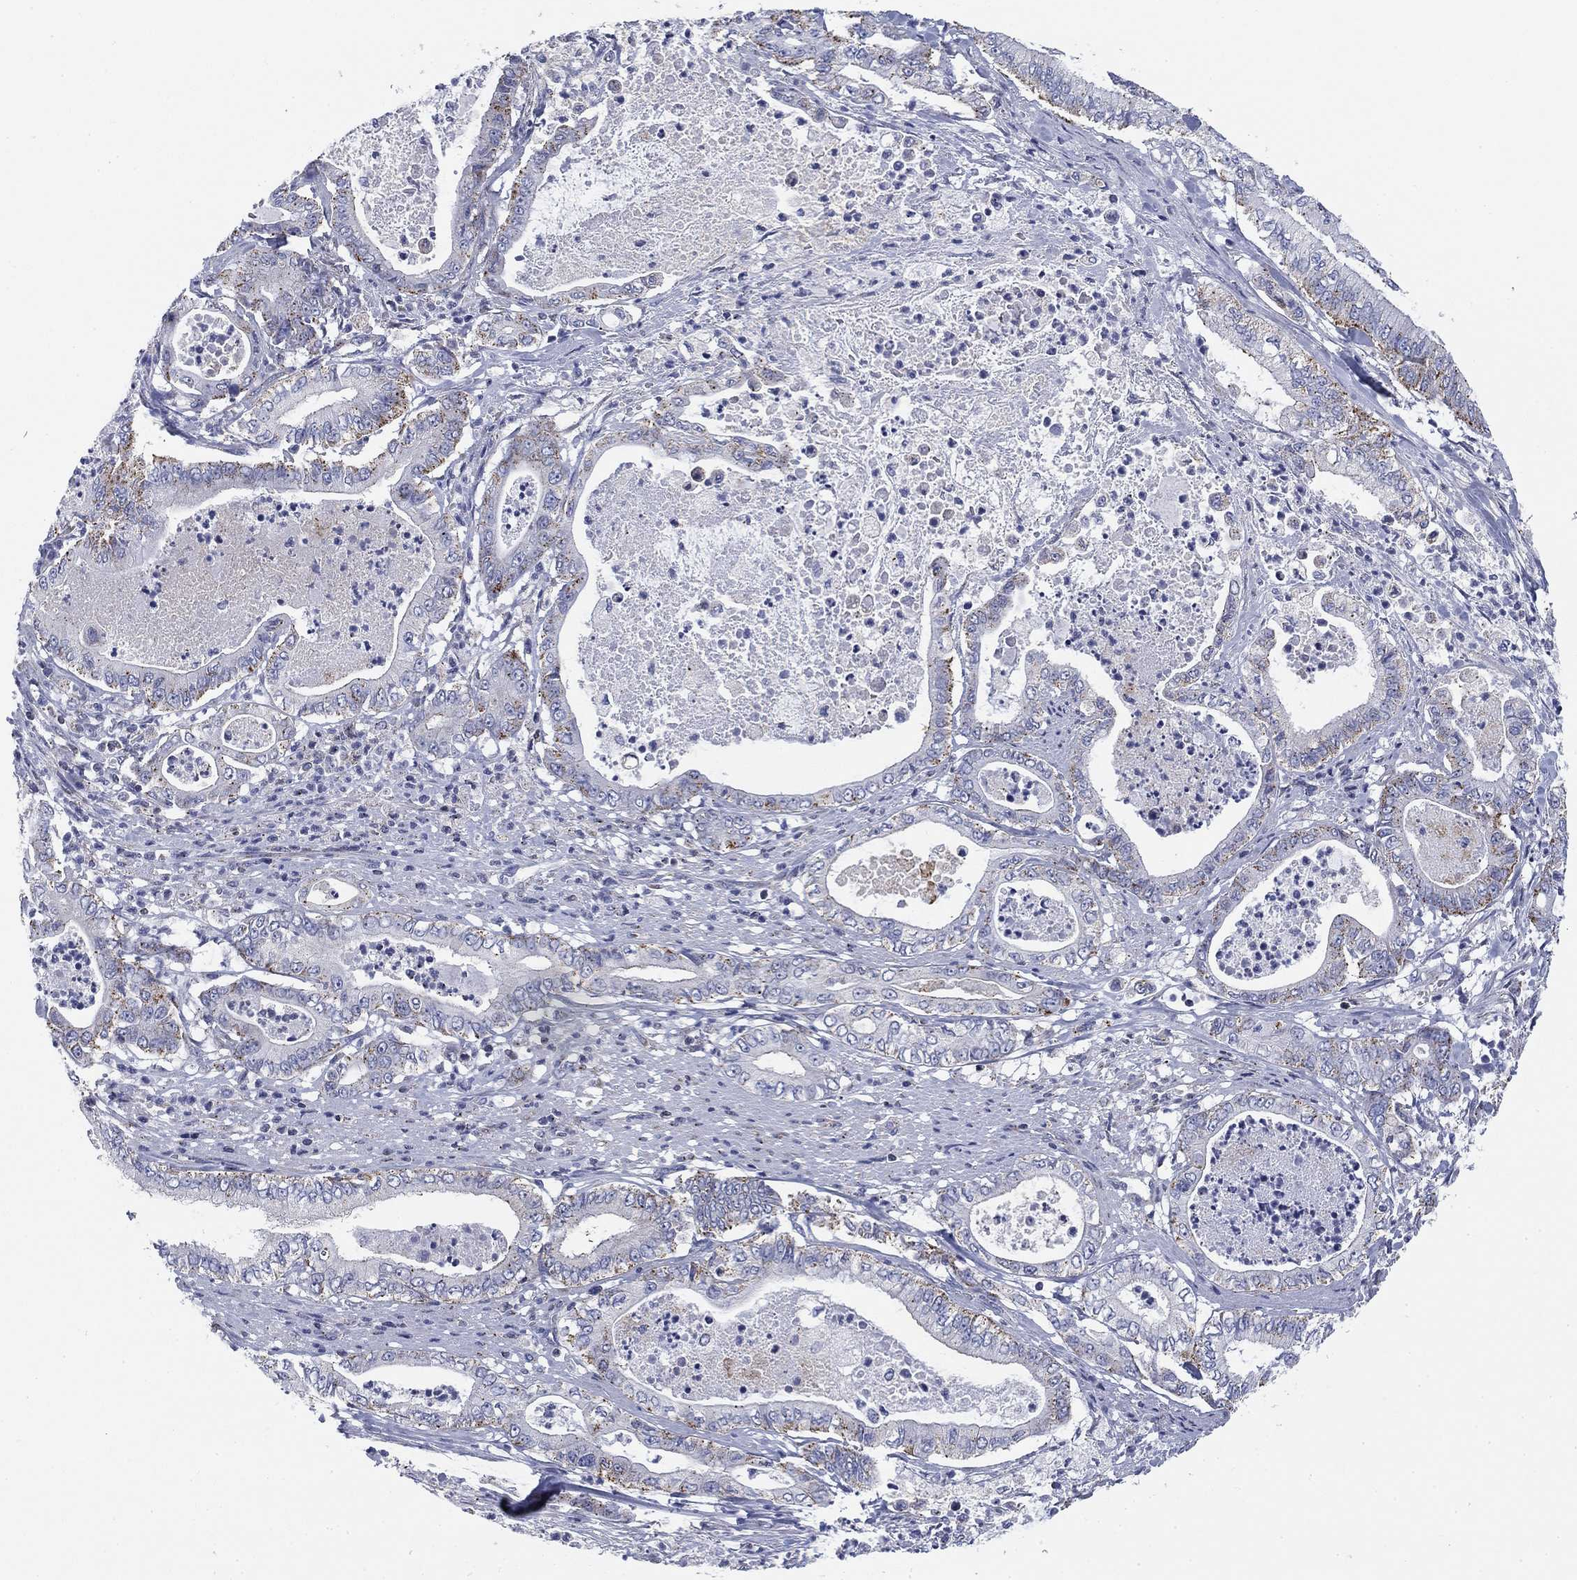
{"staining": {"intensity": "moderate", "quantity": "<25%", "location": "cytoplasmic/membranous"}, "tissue": "pancreatic cancer", "cell_type": "Tumor cells", "image_type": "cancer", "snomed": [{"axis": "morphology", "description": "Adenocarcinoma, NOS"}, {"axis": "topography", "description": "Pancreas"}], "caption": "Pancreatic adenocarcinoma stained with IHC displays moderate cytoplasmic/membranous expression in approximately <25% of tumor cells. Immunohistochemistry stains the protein of interest in brown and the nuclei are stained blue.", "gene": "NACAD", "patient": {"sex": "male", "age": 71}}